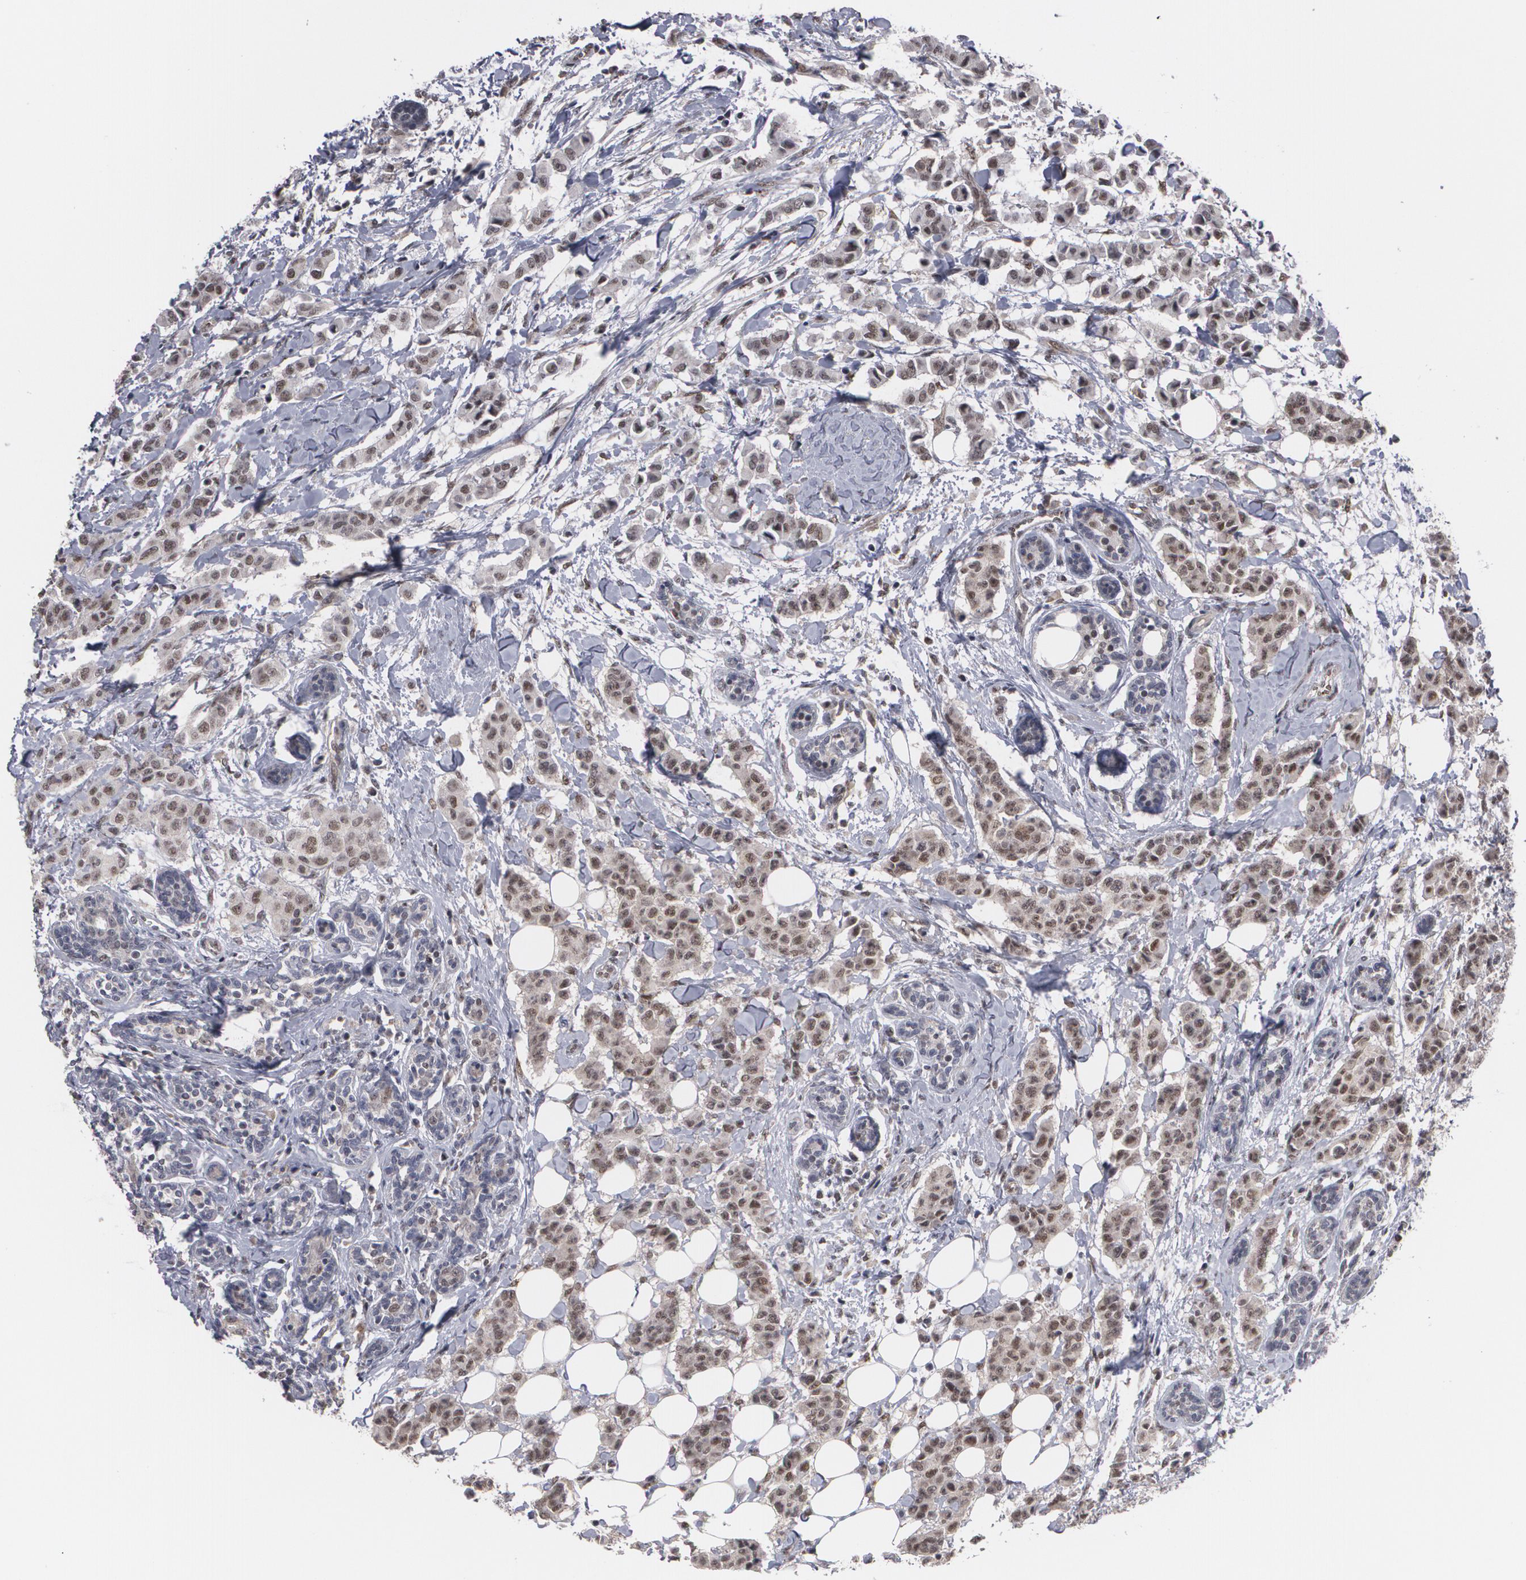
{"staining": {"intensity": "moderate", "quantity": ">75%", "location": "nuclear"}, "tissue": "breast cancer", "cell_type": "Tumor cells", "image_type": "cancer", "snomed": [{"axis": "morphology", "description": "Duct carcinoma"}, {"axis": "topography", "description": "Breast"}], "caption": "Immunohistochemical staining of human breast intraductal carcinoma displays moderate nuclear protein staining in about >75% of tumor cells. The protein is shown in brown color, while the nuclei are stained blue.", "gene": "INTS6", "patient": {"sex": "female", "age": 40}}